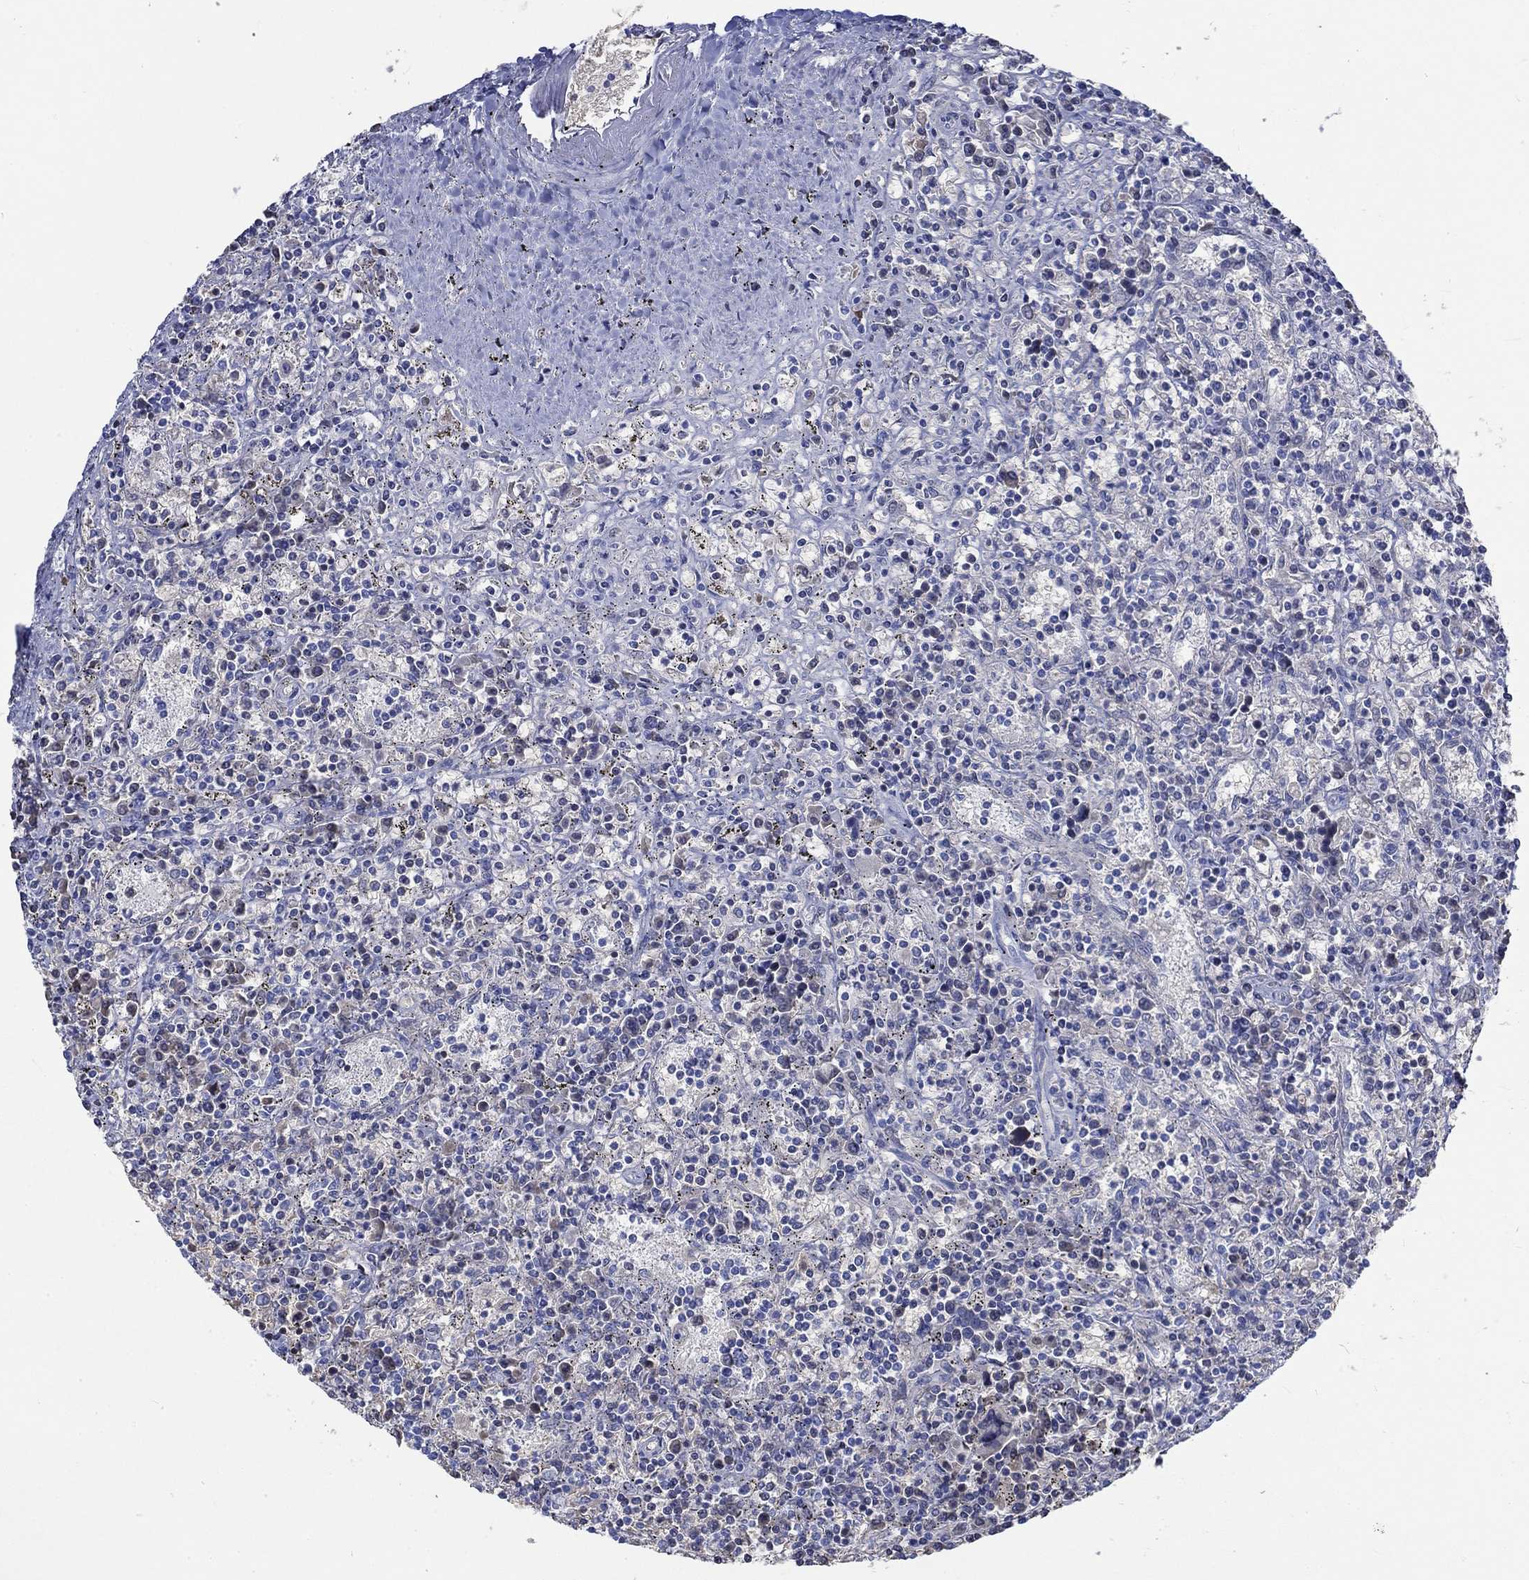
{"staining": {"intensity": "negative", "quantity": "none", "location": "none"}, "tissue": "lymphoma", "cell_type": "Tumor cells", "image_type": "cancer", "snomed": [{"axis": "morphology", "description": "Malignant lymphoma, non-Hodgkin's type, Low grade"}, {"axis": "topography", "description": "Spleen"}], "caption": "High power microscopy photomicrograph of an IHC photomicrograph of low-grade malignant lymphoma, non-Hodgkin's type, revealing no significant expression in tumor cells.", "gene": "KCNA1", "patient": {"sex": "male", "age": 62}}